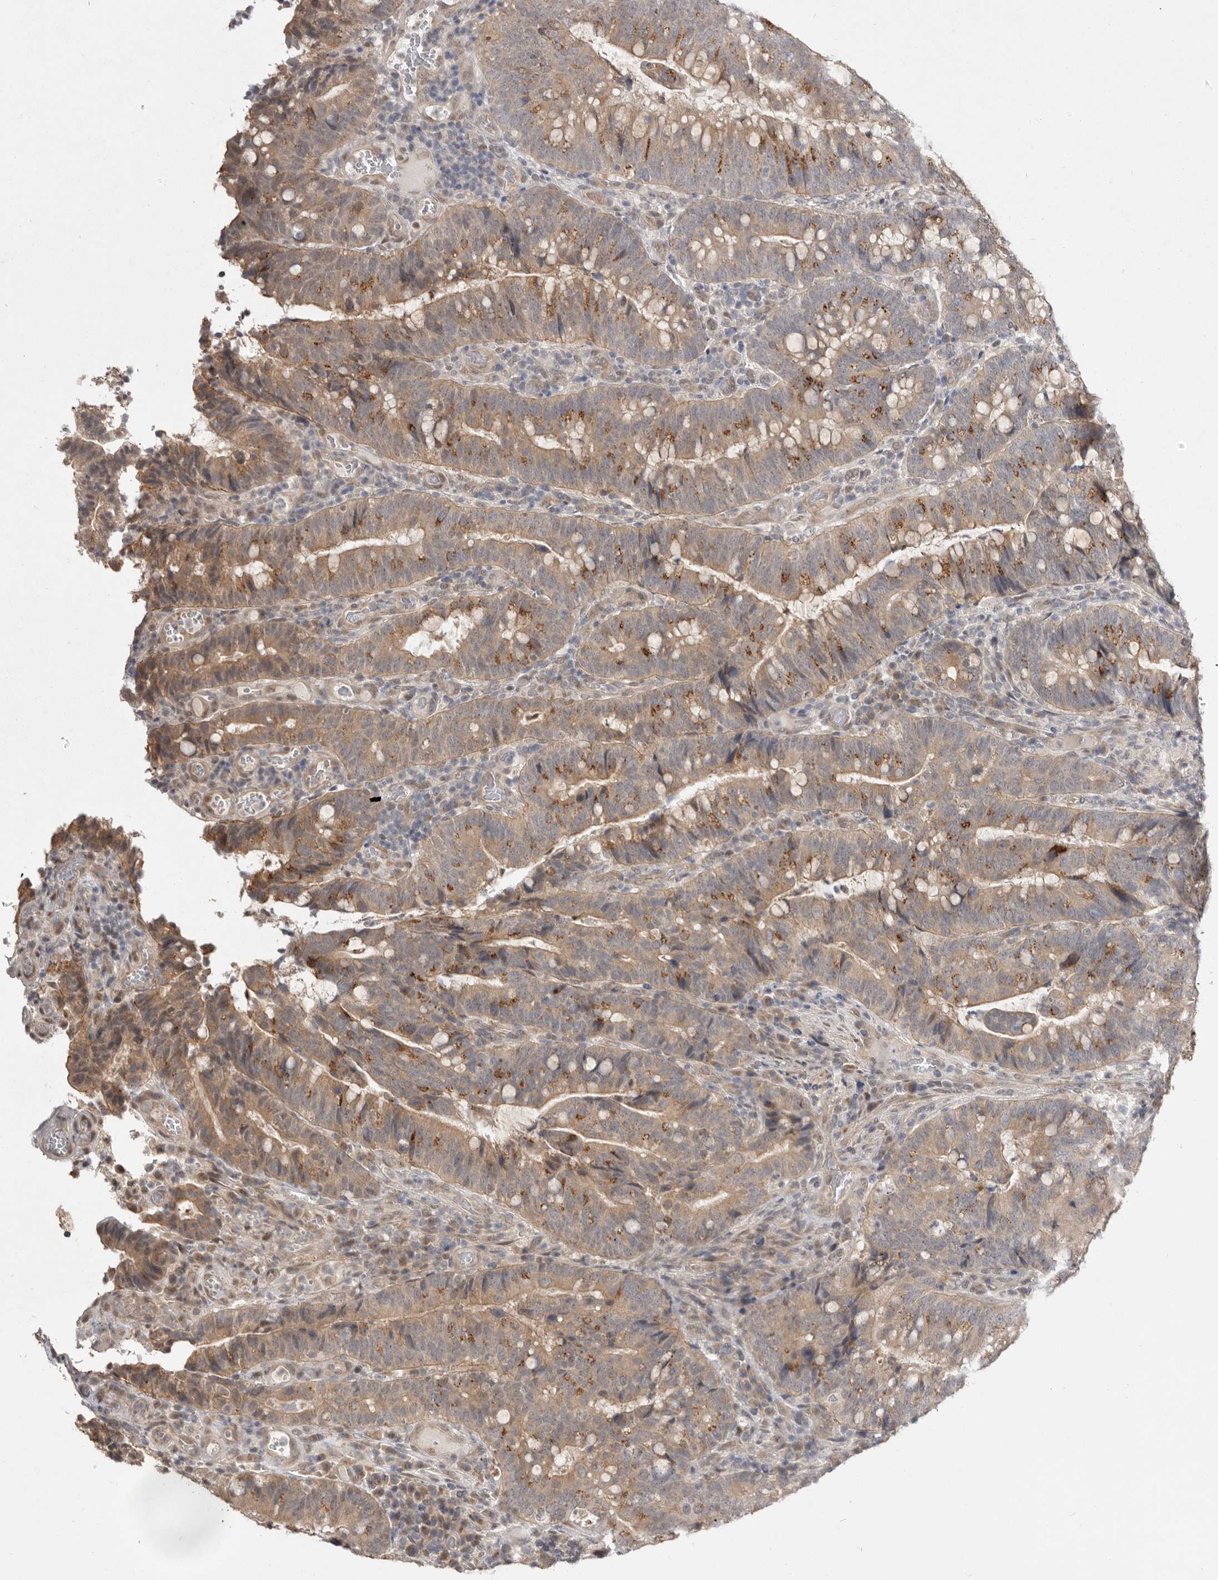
{"staining": {"intensity": "moderate", "quantity": ">75%", "location": "cytoplasmic/membranous"}, "tissue": "colorectal cancer", "cell_type": "Tumor cells", "image_type": "cancer", "snomed": [{"axis": "morphology", "description": "Adenocarcinoma, NOS"}, {"axis": "topography", "description": "Colon"}], "caption": "Immunohistochemical staining of colorectal cancer (adenocarcinoma) displays moderate cytoplasmic/membranous protein staining in about >75% of tumor cells.", "gene": "NSUN4", "patient": {"sex": "female", "age": 66}}